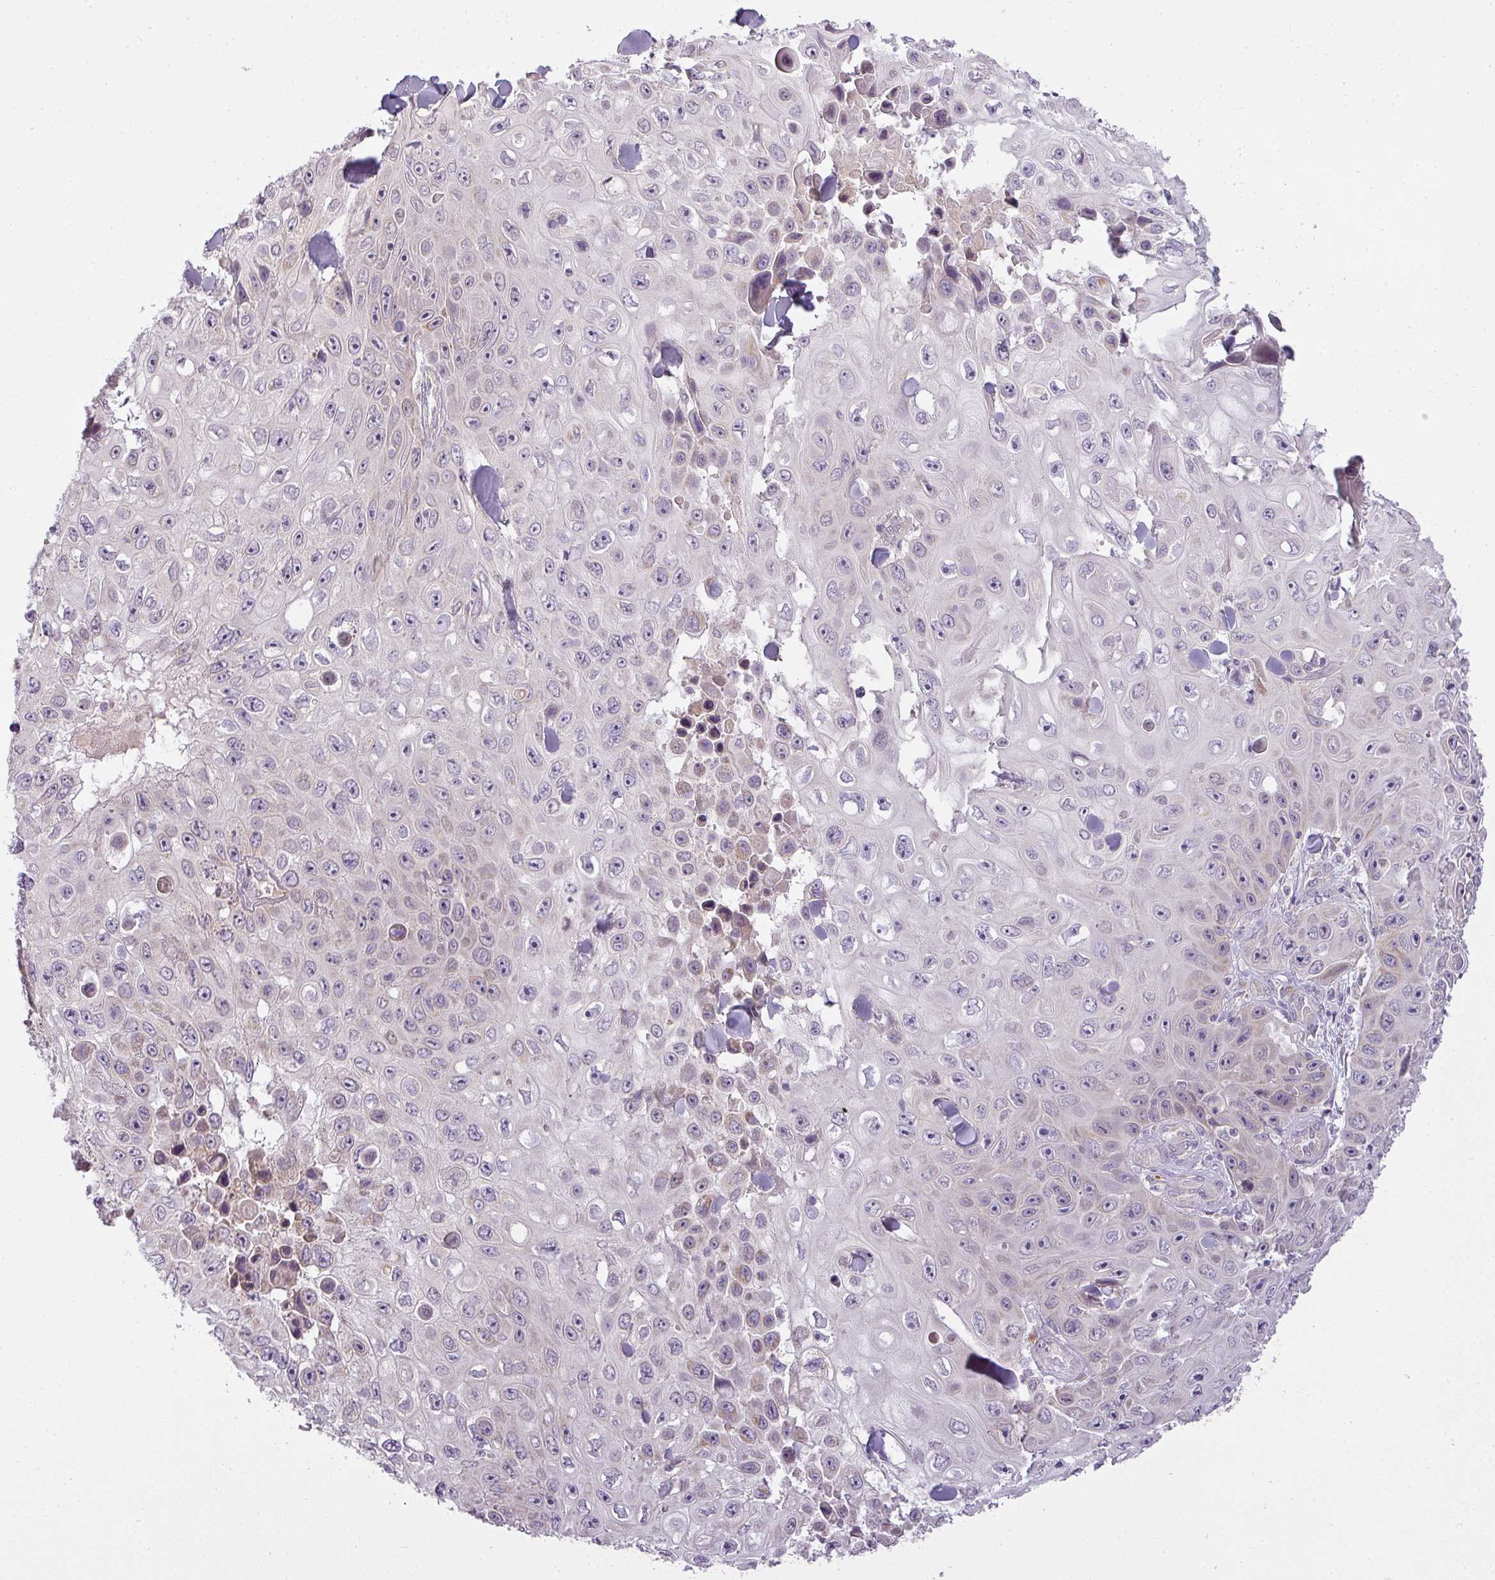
{"staining": {"intensity": "negative", "quantity": "none", "location": "none"}, "tissue": "skin cancer", "cell_type": "Tumor cells", "image_type": "cancer", "snomed": [{"axis": "morphology", "description": "Squamous cell carcinoma, NOS"}, {"axis": "topography", "description": "Skin"}], "caption": "Tumor cells are negative for protein expression in human squamous cell carcinoma (skin).", "gene": "LY75", "patient": {"sex": "male", "age": 82}}